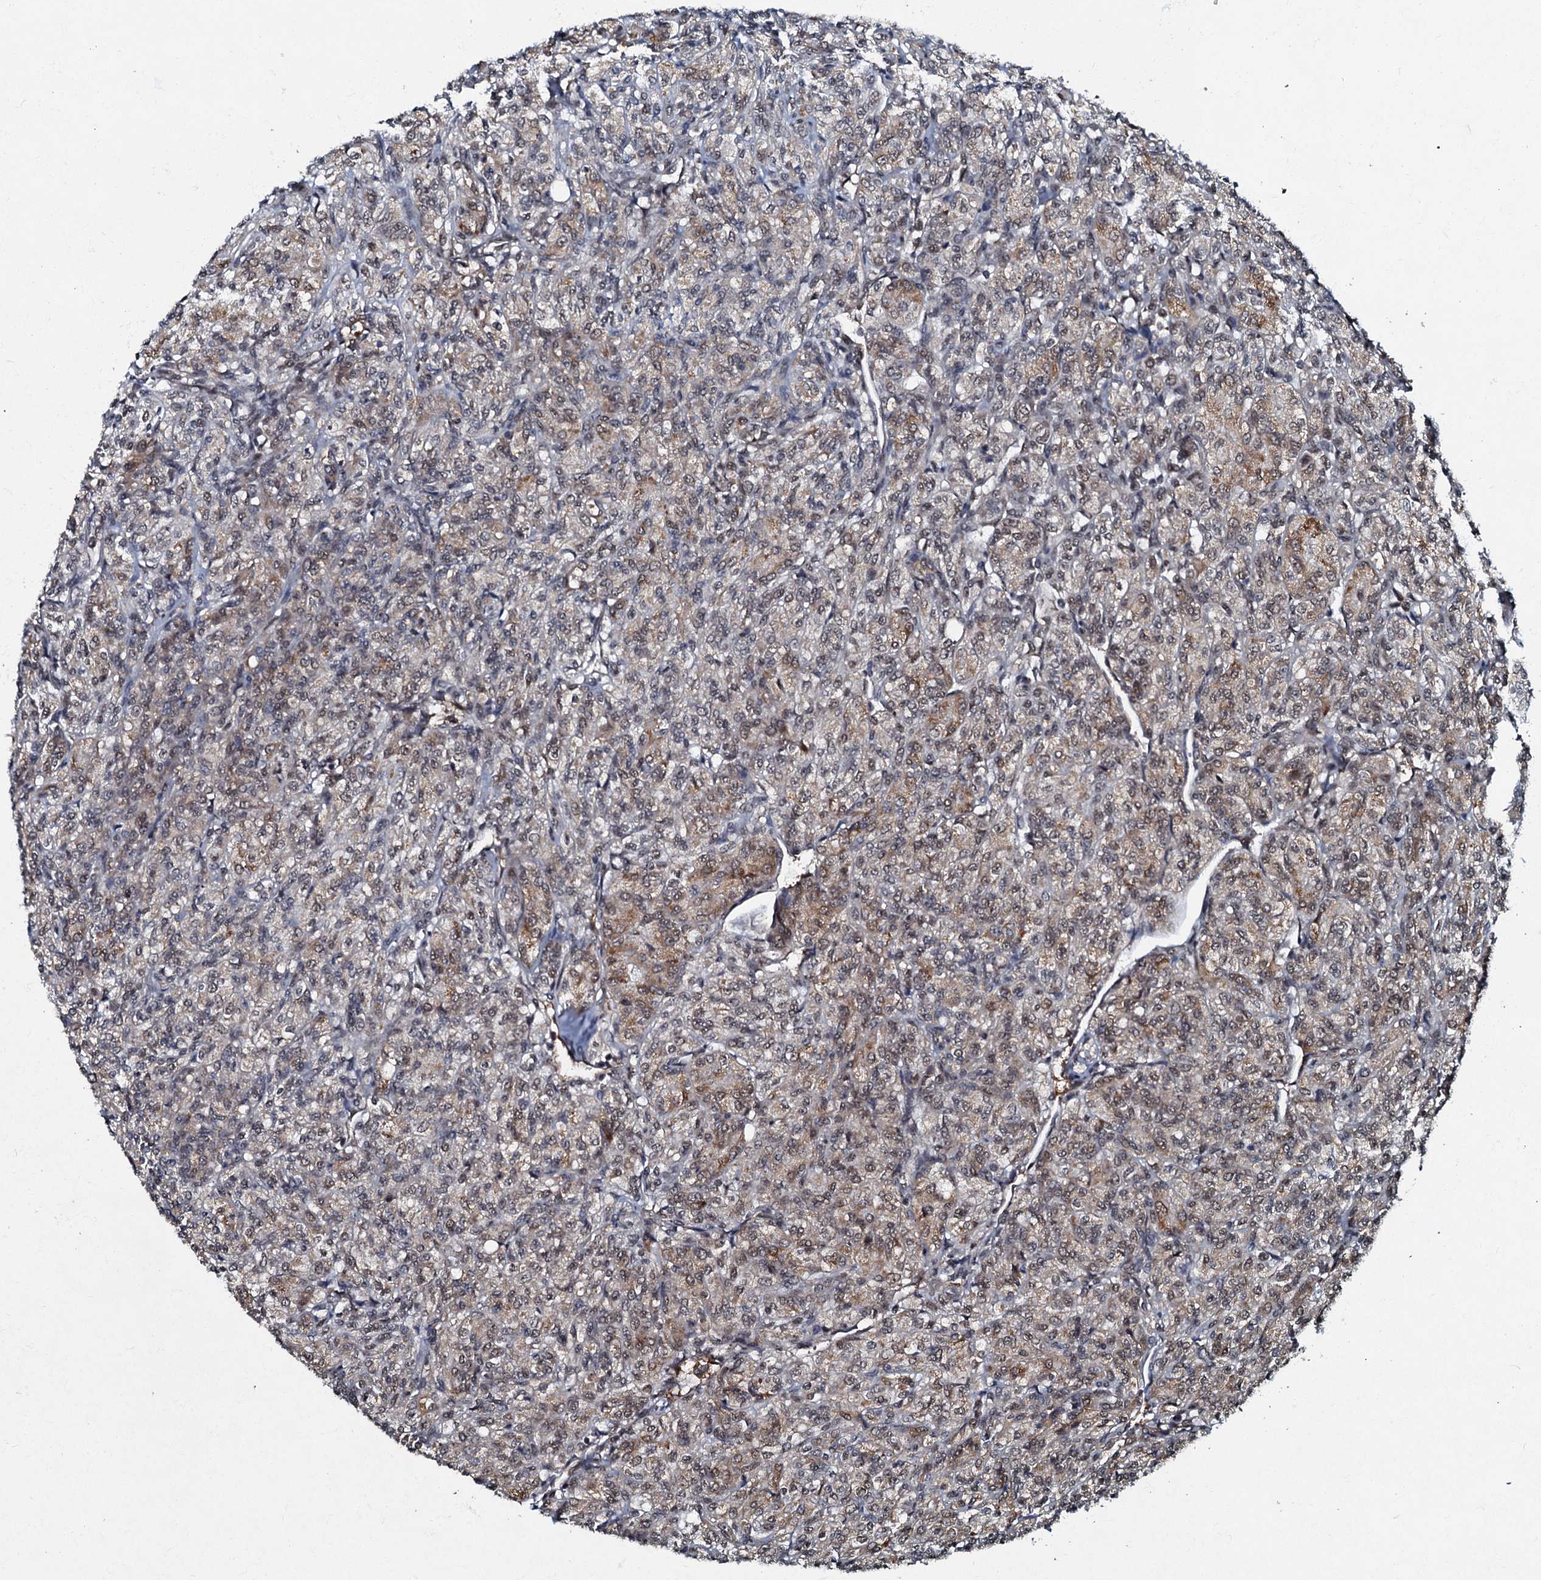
{"staining": {"intensity": "moderate", "quantity": "25%-75%", "location": "cytoplasmic/membranous,nuclear"}, "tissue": "renal cancer", "cell_type": "Tumor cells", "image_type": "cancer", "snomed": [{"axis": "morphology", "description": "Adenocarcinoma, NOS"}, {"axis": "topography", "description": "Kidney"}], "caption": "This histopathology image displays immunohistochemistry staining of human renal cancer, with medium moderate cytoplasmic/membranous and nuclear positivity in approximately 25%-75% of tumor cells.", "gene": "C18orf32", "patient": {"sex": "male", "age": 77}}